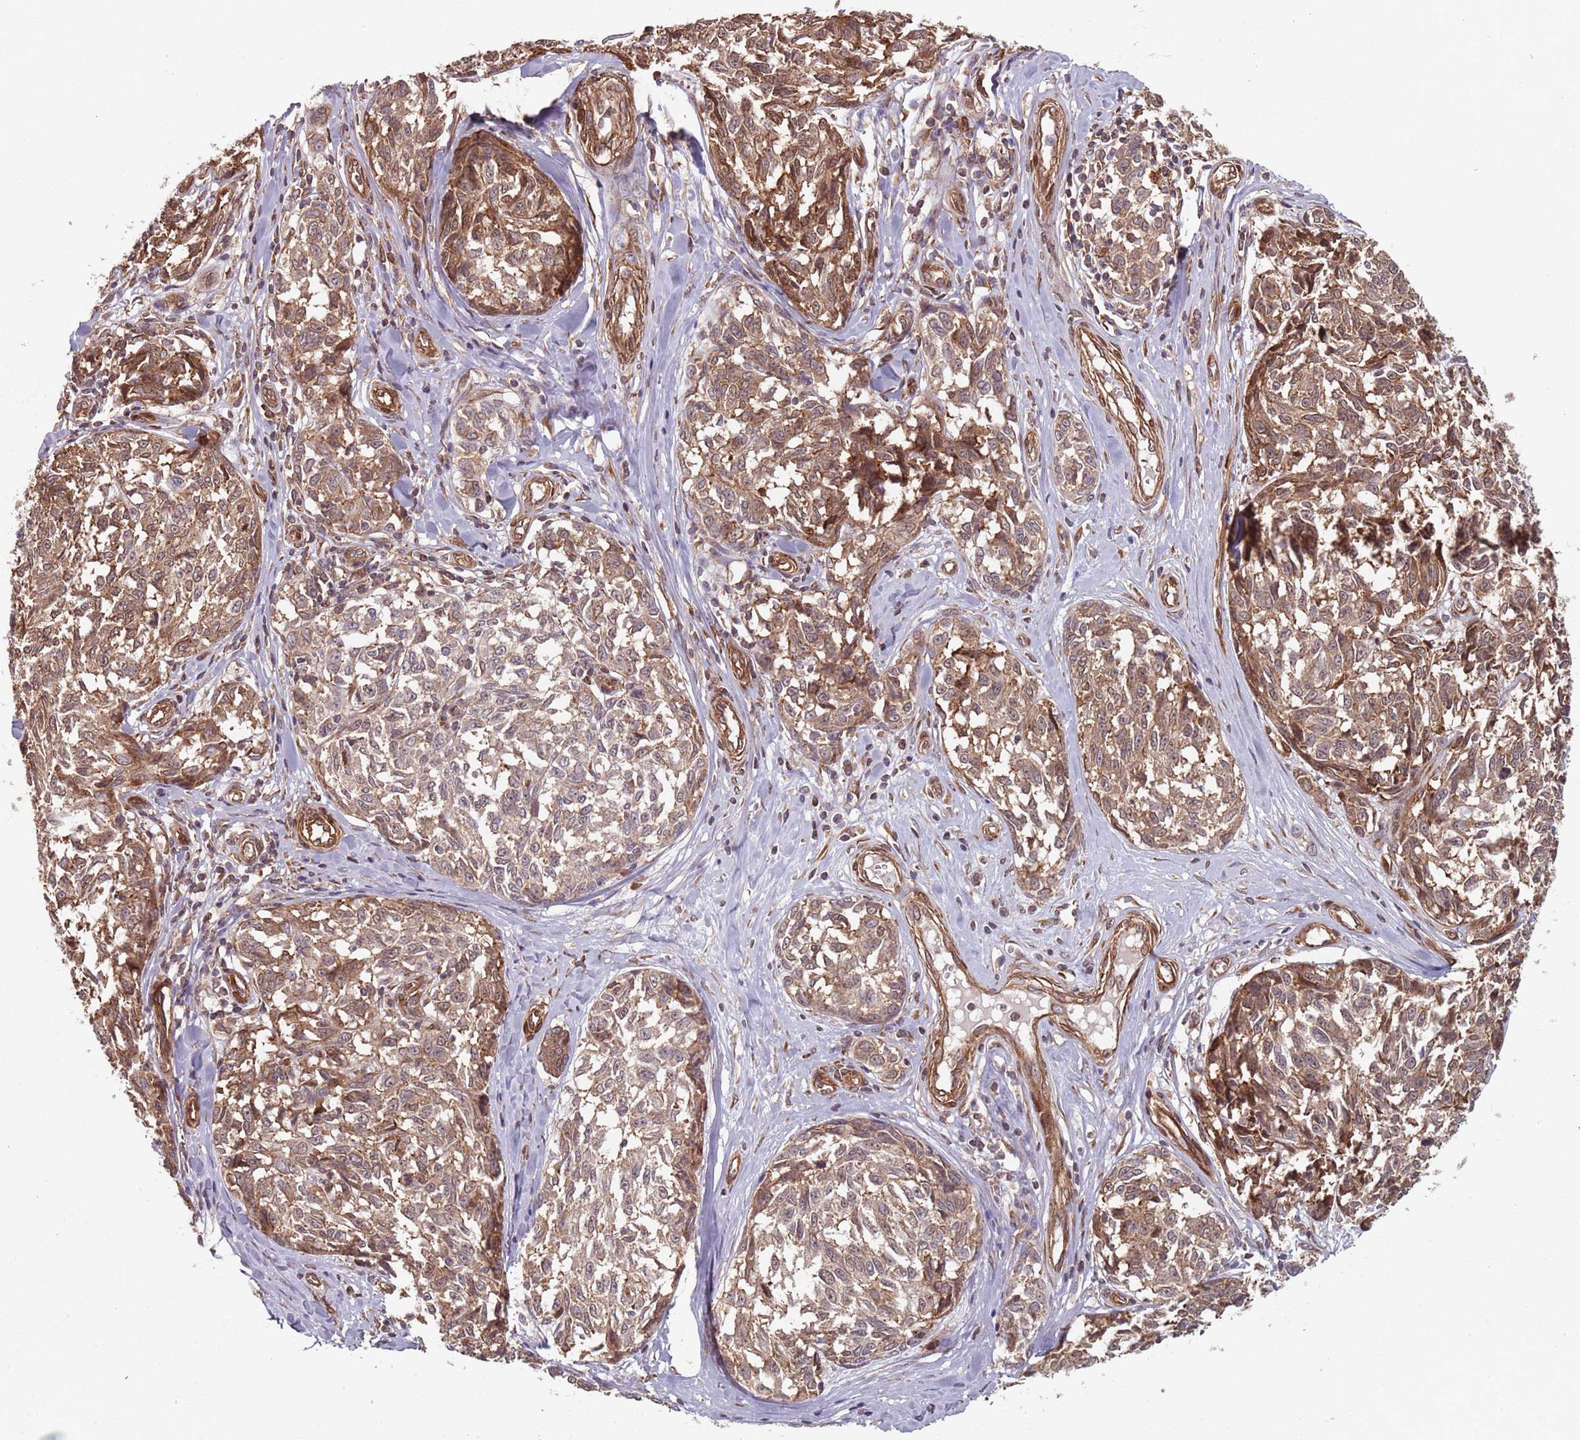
{"staining": {"intensity": "moderate", "quantity": ">75%", "location": "cytoplasmic/membranous"}, "tissue": "melanoma", "cell_type": "Tumor cells", "image_type": "cancer", "snomed": [{"axis": "morphology", "description": "Normal tissue, NOS"}, {"axis": "morphology", "description": "Malignant melanoma, NOS"}, {"axis": "topography", "description": "Skin"}], "caption": "A brown stain labels moderate cytoplasmic/membranous expression of a protein in malignant melanoma tumor cells.", "gene": "NOTCH3", "patient": {"sex": "female", "age": 64}}